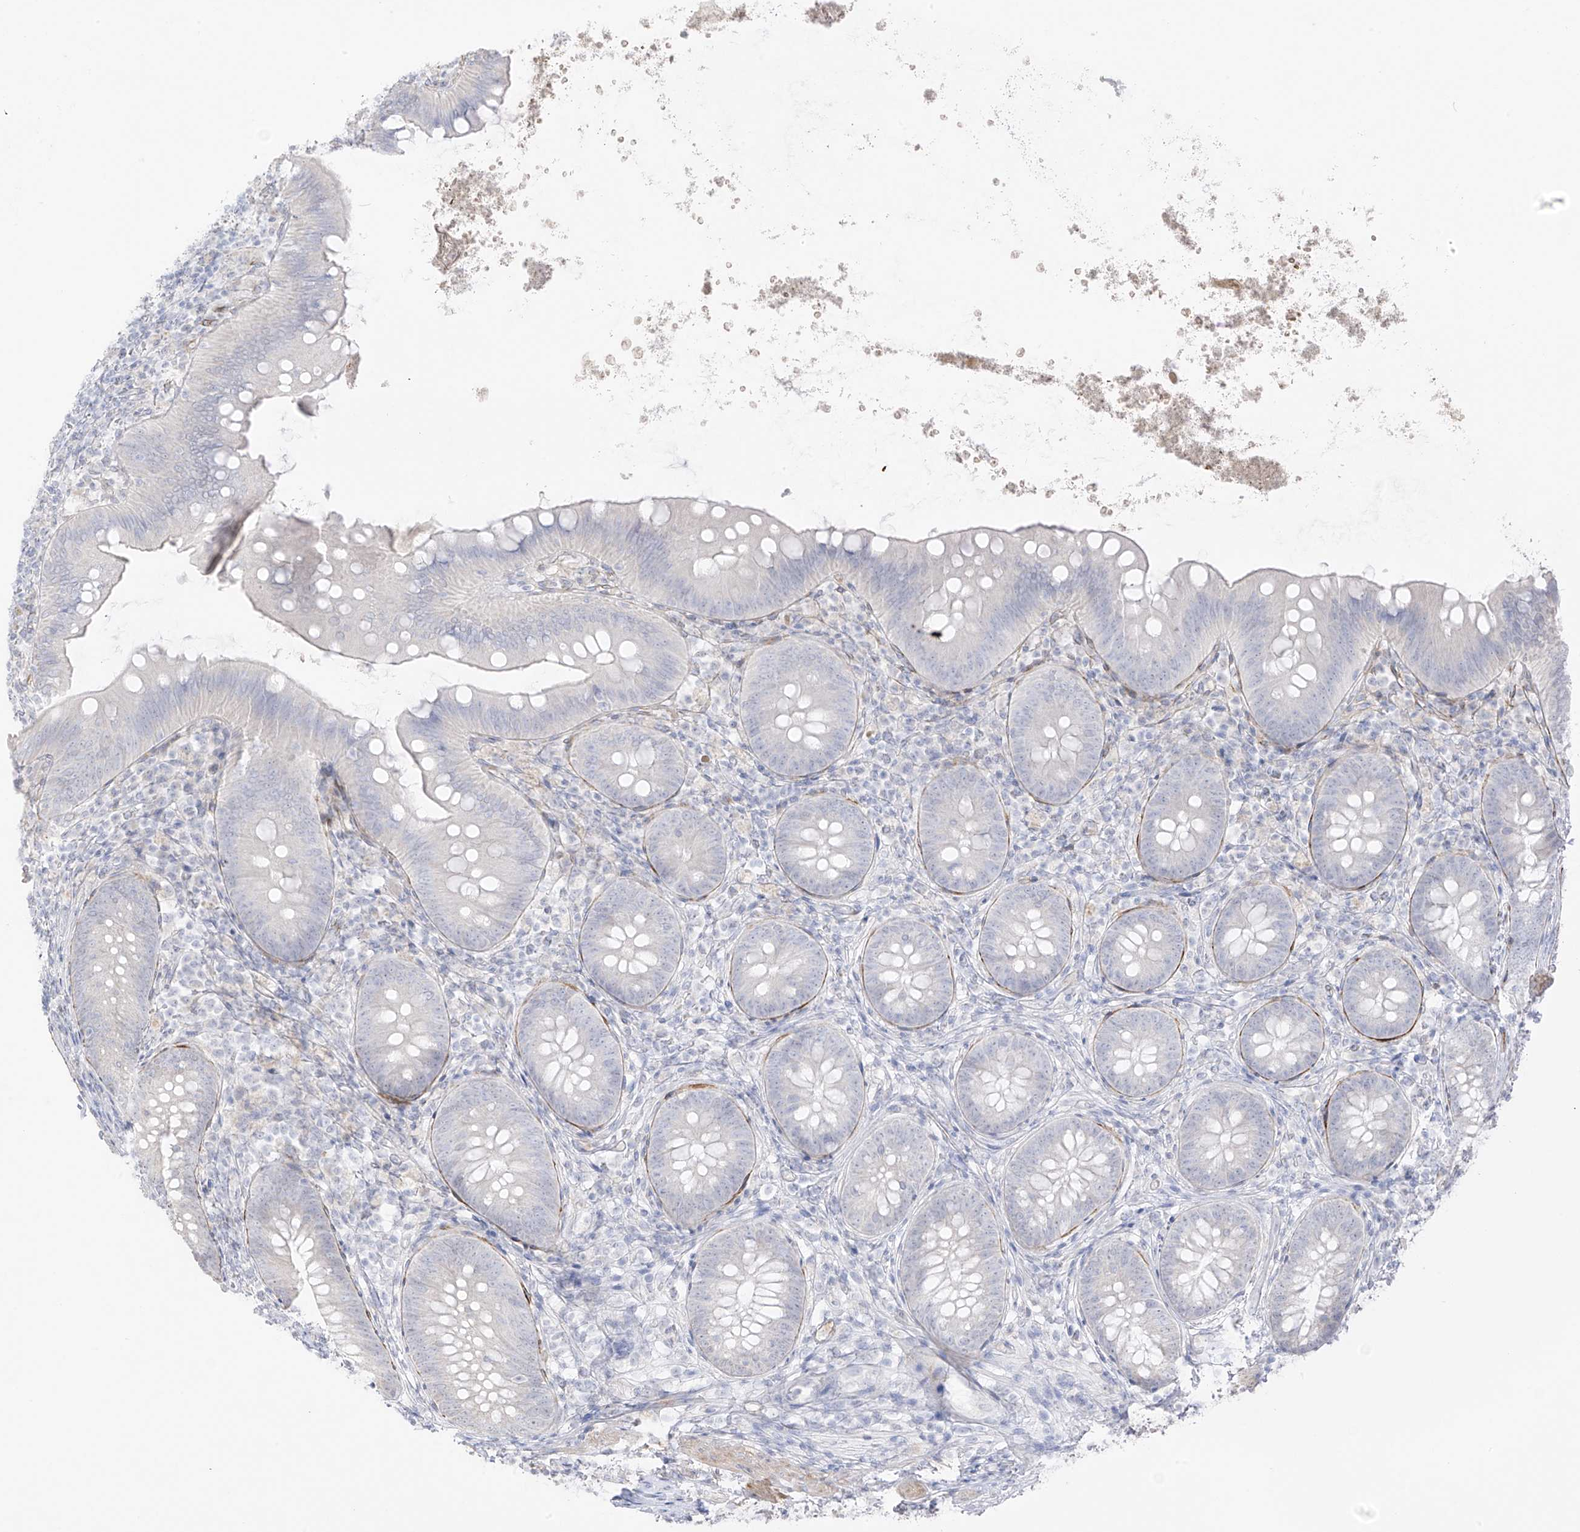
{"staining": {"intensity": "negative", "quantity": "none", "location": "none"}, "tissue": "appendix", "cell_type": "Glandular cells", "image_type": "normal", "snomed": [{"axis": "morphology", "description": "Normal tissue, NOS"}, {"axis": "topography", "description": "Appendix"}], "caption": "Immunohistochemical staining of benign appendix reveals no significant staining in glandular cells. (DAB IHC with hematoxylin counter stain).", "gene": "C11orf87", "patient": {"sex": "female", "age": 62}}